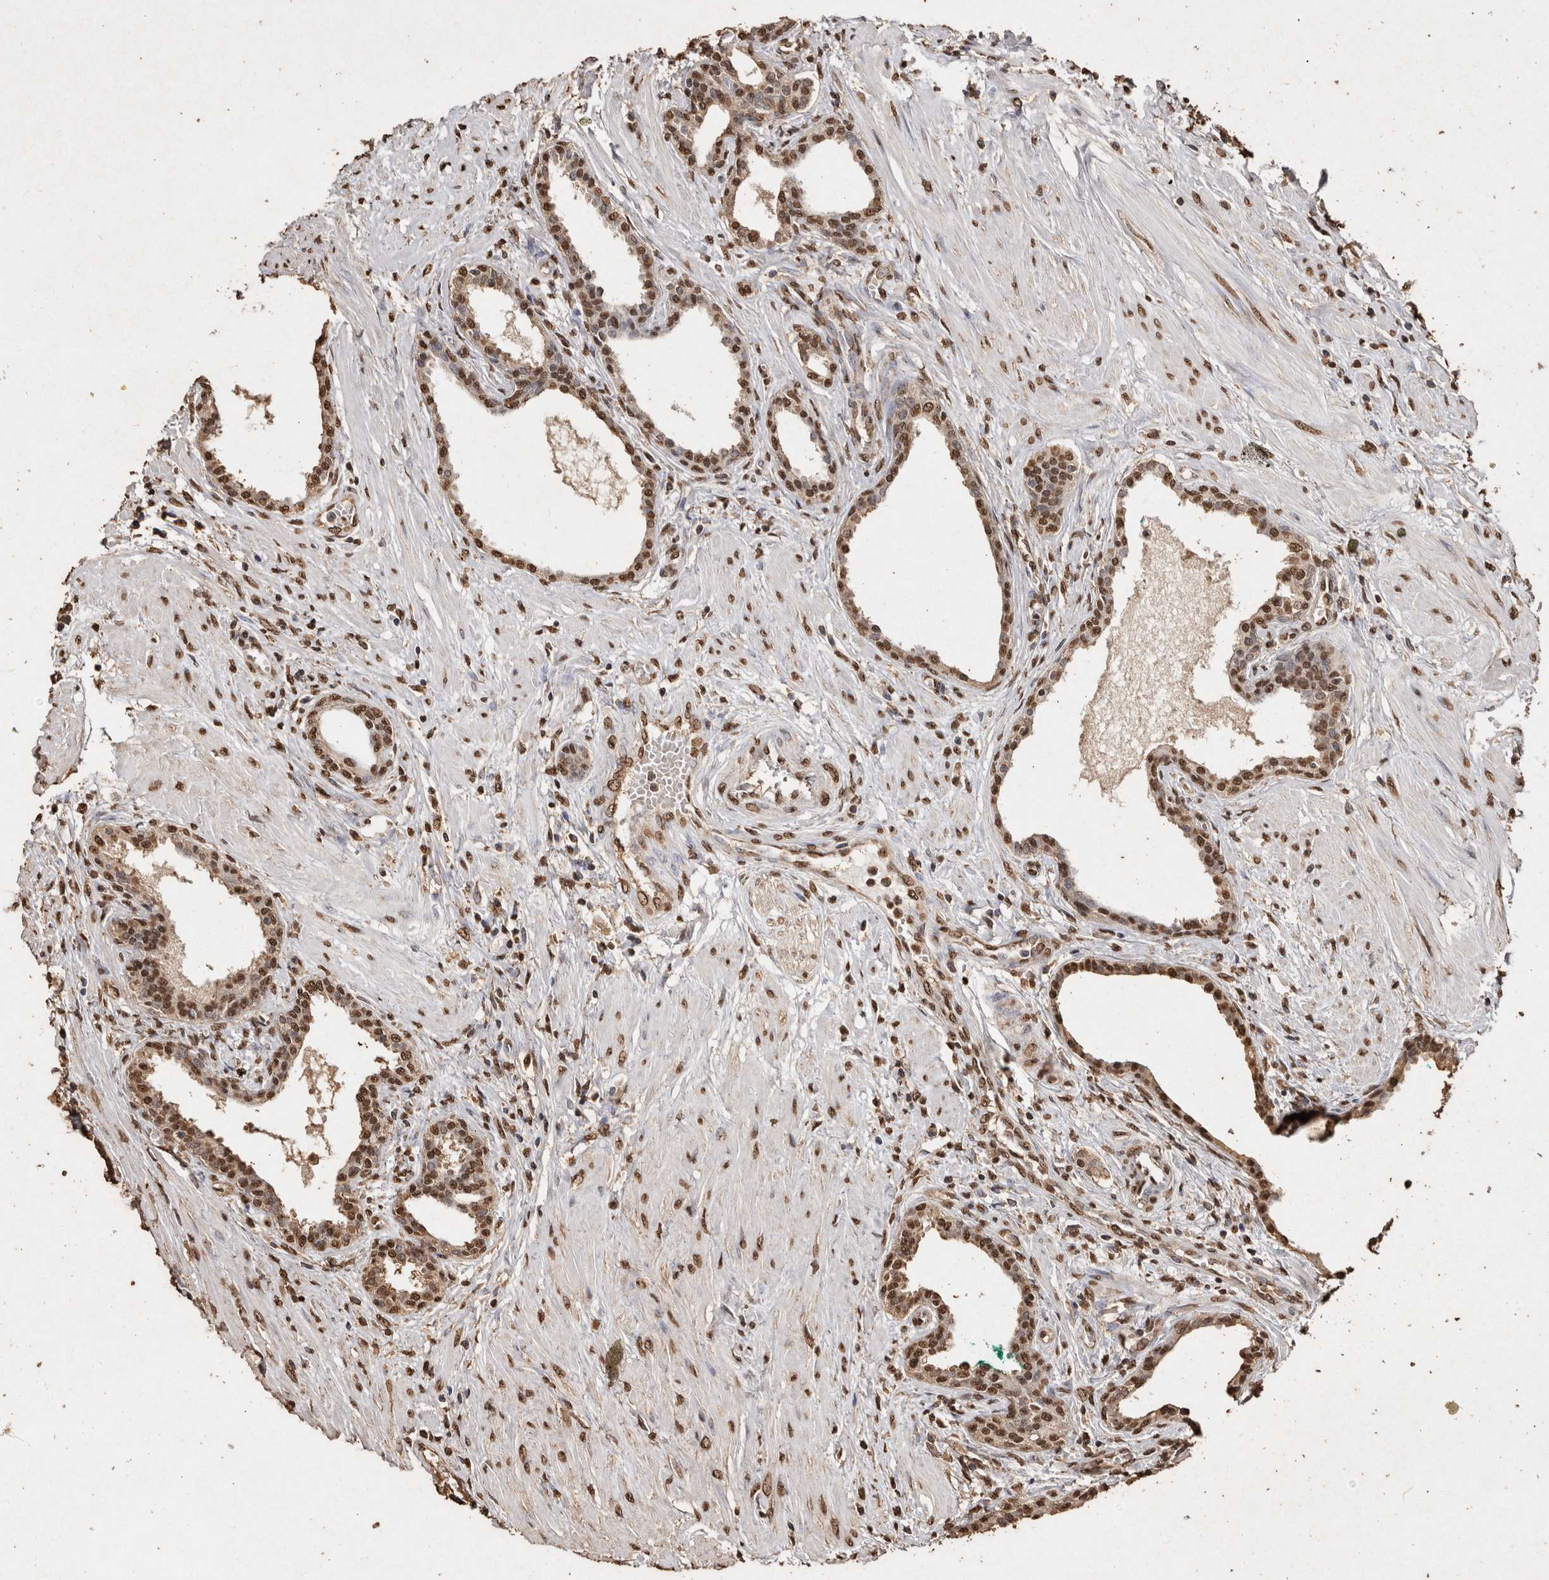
{"staining": {"intensity": "moderate", "quantity": ">75%", "location": "nuclear"}, "tissue": "prostate cancer", "cell_type": "Tumor cells", "image_type": "cancer", "snomed": [{"axis": "morphology", "description": "Adenocarcinoma, High grade"}, {"axis": "topography", "description": "Prostate"}], "caption": "Immunohistochemistry (IHC) (DAB) staining of human prostate cancer displays moderate nuclear protein staining in approximately >75% of tumor cells.", "gene": "FSTL3", "patient": {"sex": "male", "age": 52}}